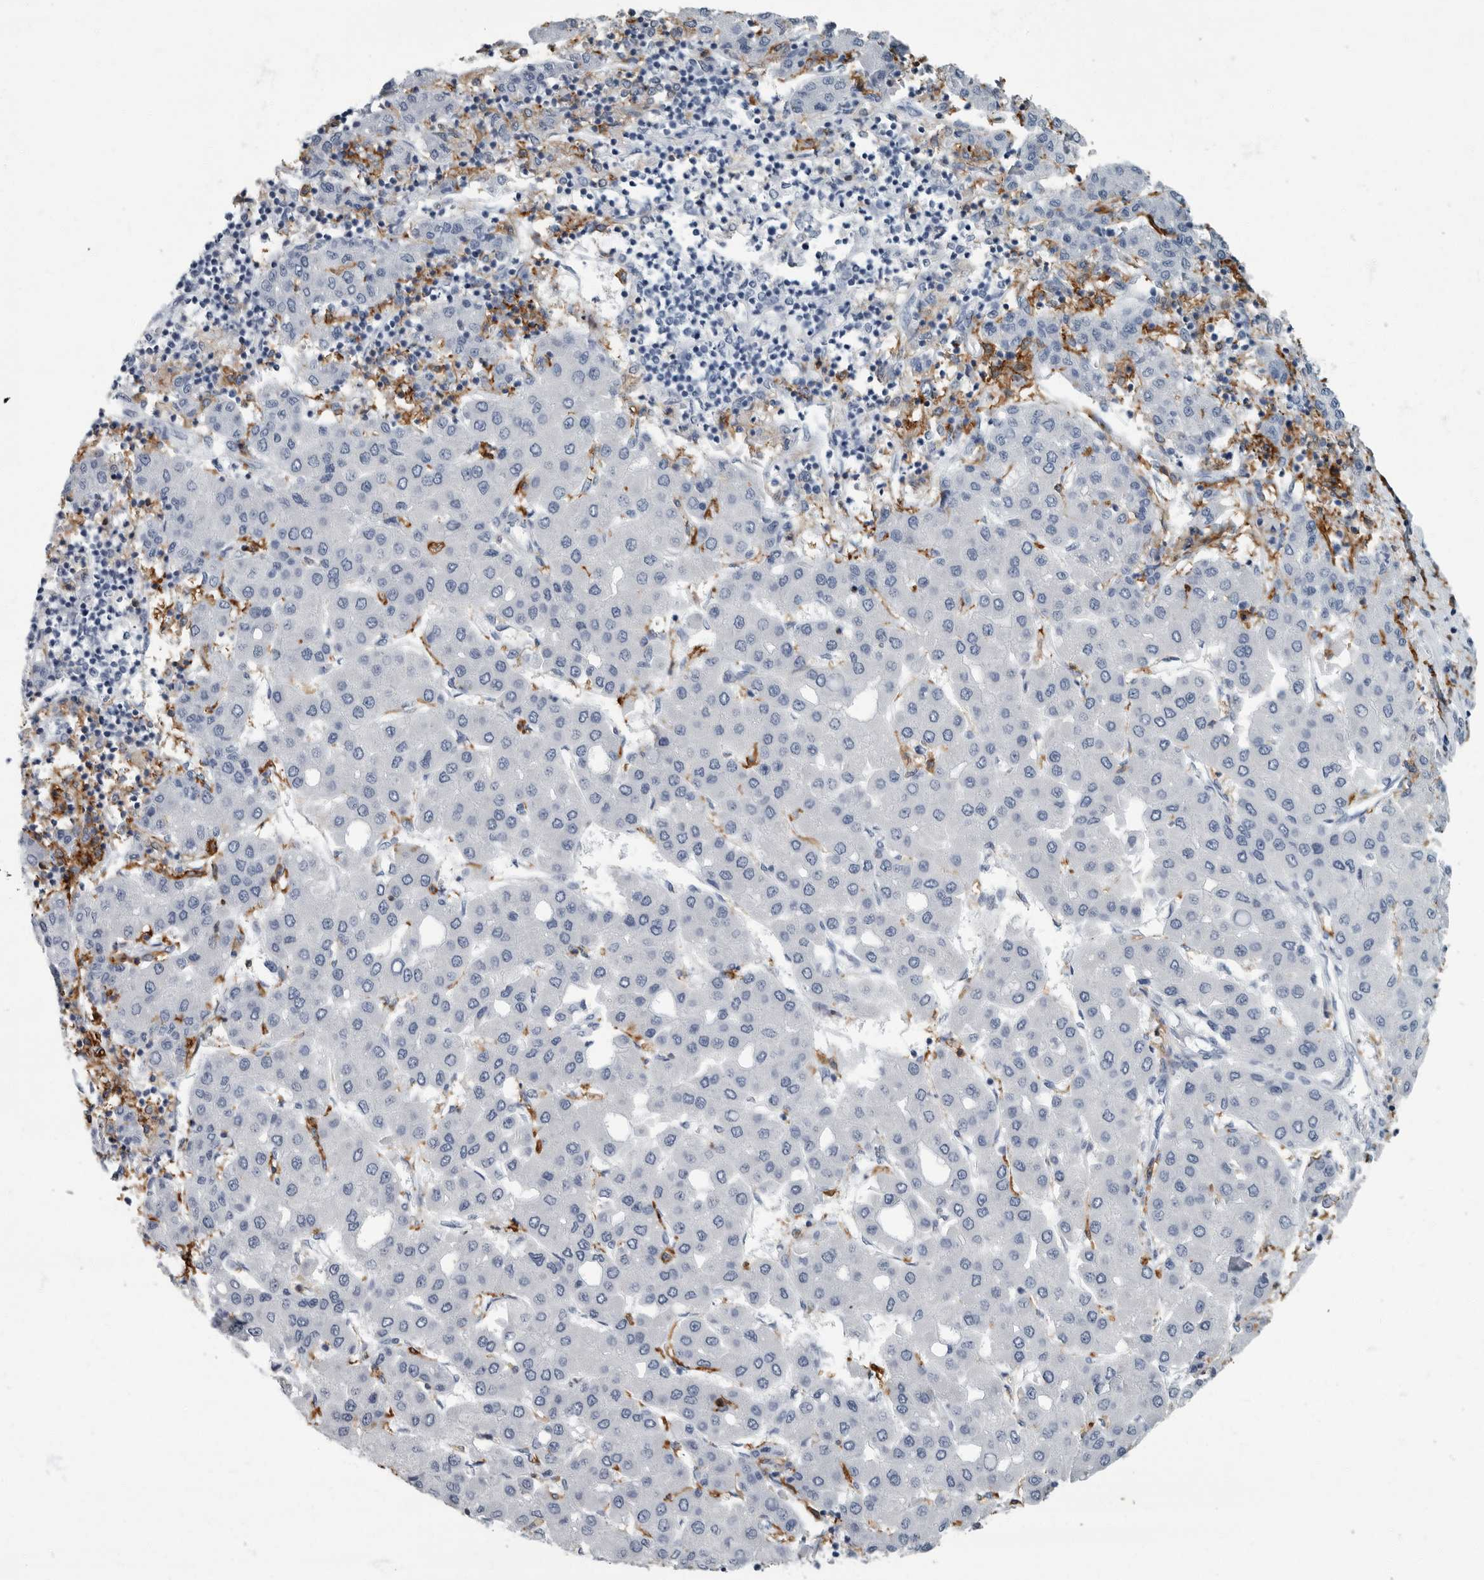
{"staining": {"intensity": "negative", "quantity": "none", "location": "none"}, "tissue": "liver cancer", "cell_type": "Tumor cells", "image_type": "cancer", "snomed": [{"axis": "morphology", "description": "Carcinoma, Hepatocellular, NOS"}, {"axis": "topography", "description": "Liver"}], "caption": "DAB immunohistochemical staining of liver cancer (hepatocellular carcinoma) exhibits no significant expression in tumor cells.", "gene": "FCER1G", "patient": {"sex": "male", "age": 65}}